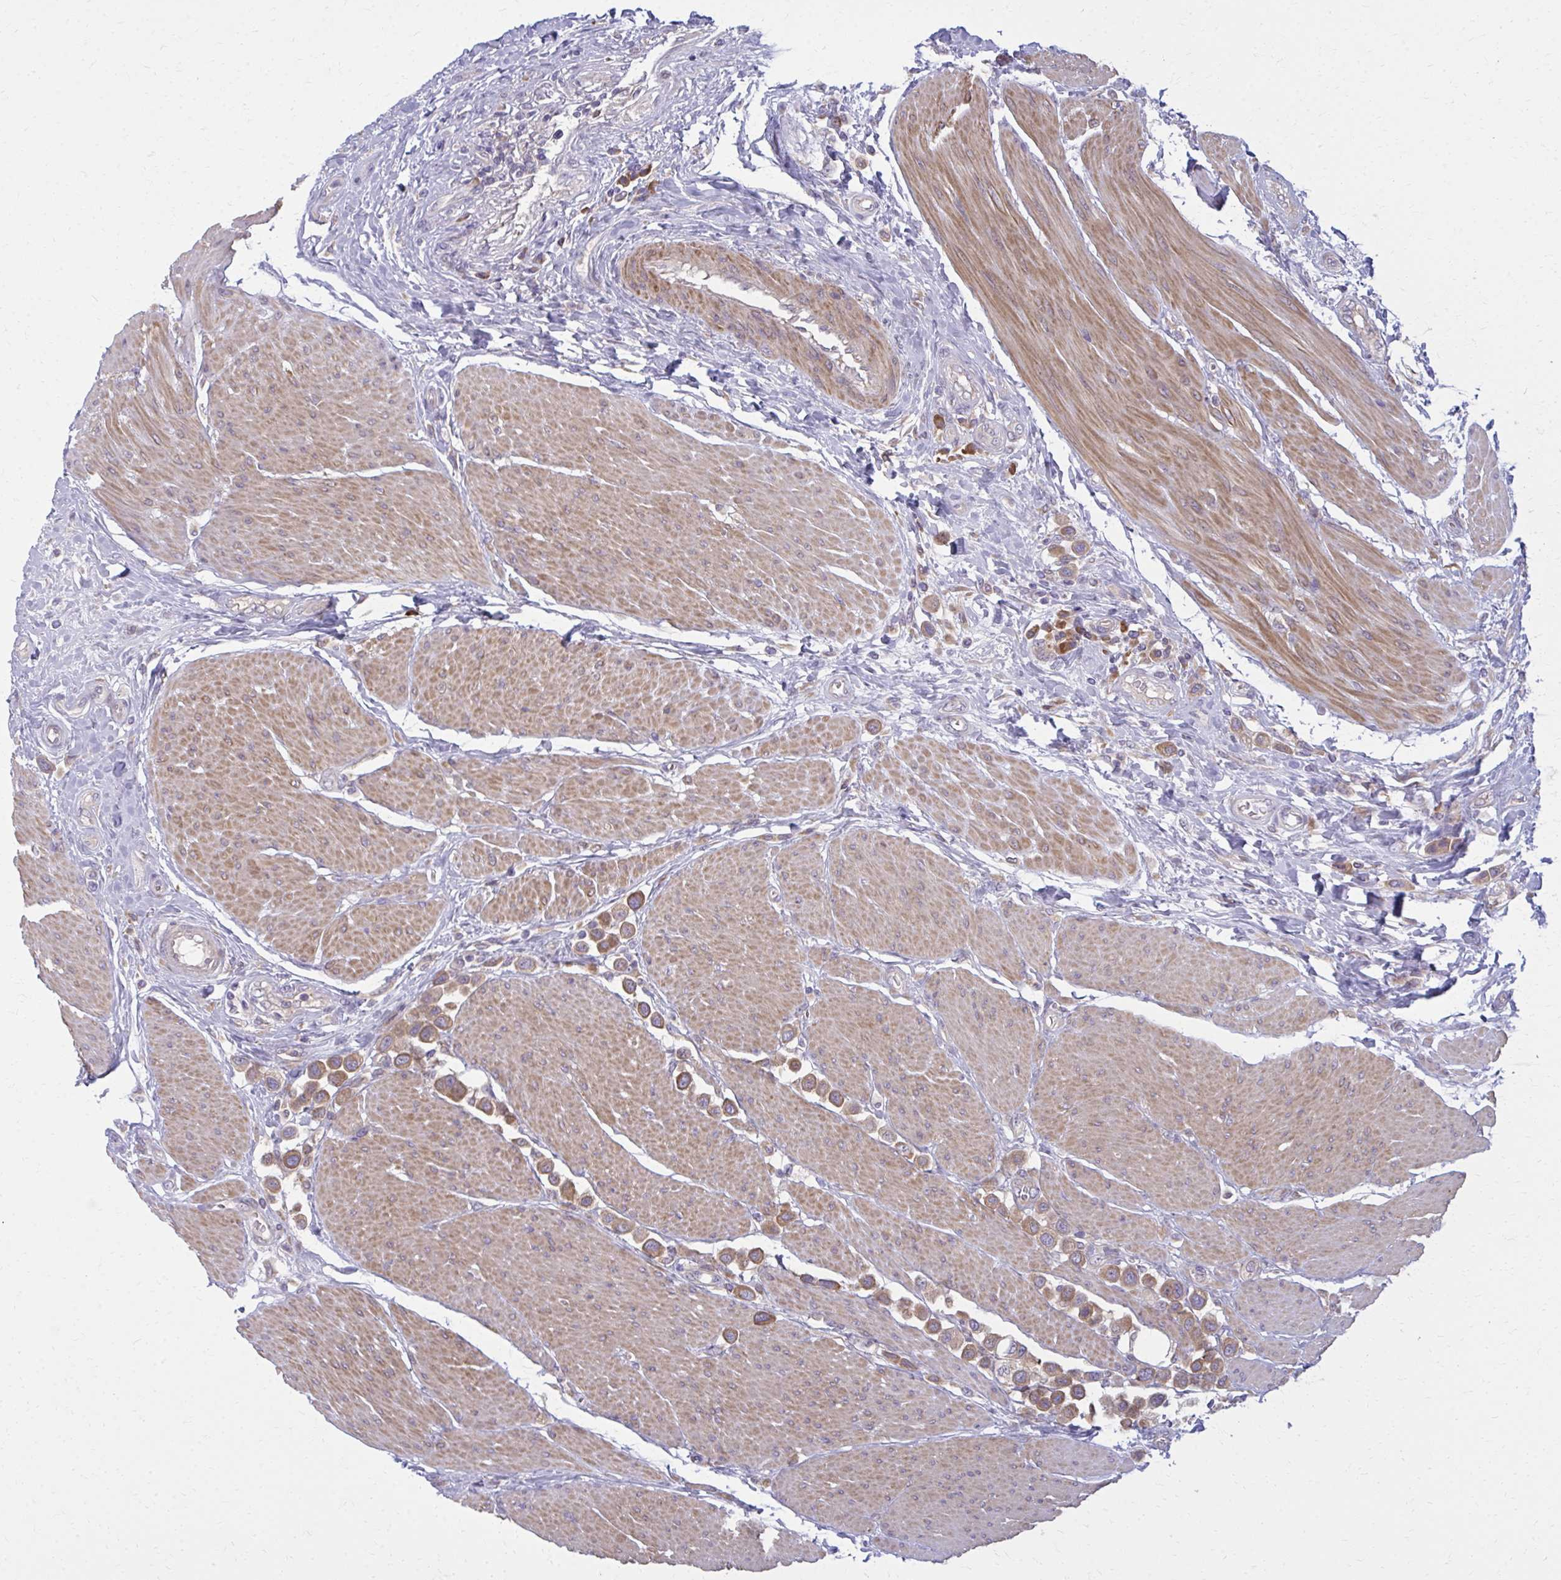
{"staining": {"intensity": "moderate", "quantity": ">75%", "location": "cytoplasmic/membranous"}, "tissue": "urothelial cancer", "cell_type": "Tumor cells", "image_type": "cancer", "snomed": [{"axis": "morphology", "description": "Urothelial carcinoma, High grade"}, {"axis": "topography", "description": "Urinary bladder"}], "caption": "The photomicrograph demonstrates immunohistochemical staining of high-grade urothelial carcinoma. There is moderate cytoplasmic/membranous staining is appreciated in approximately >75% of tumor cells. Using DAB (brown) and hematoxylin (blue) stains, captured at high magnification using brightfield microscopy.", "gene": "CEMP1", "patient": {"sex": "male", "age": 50}}